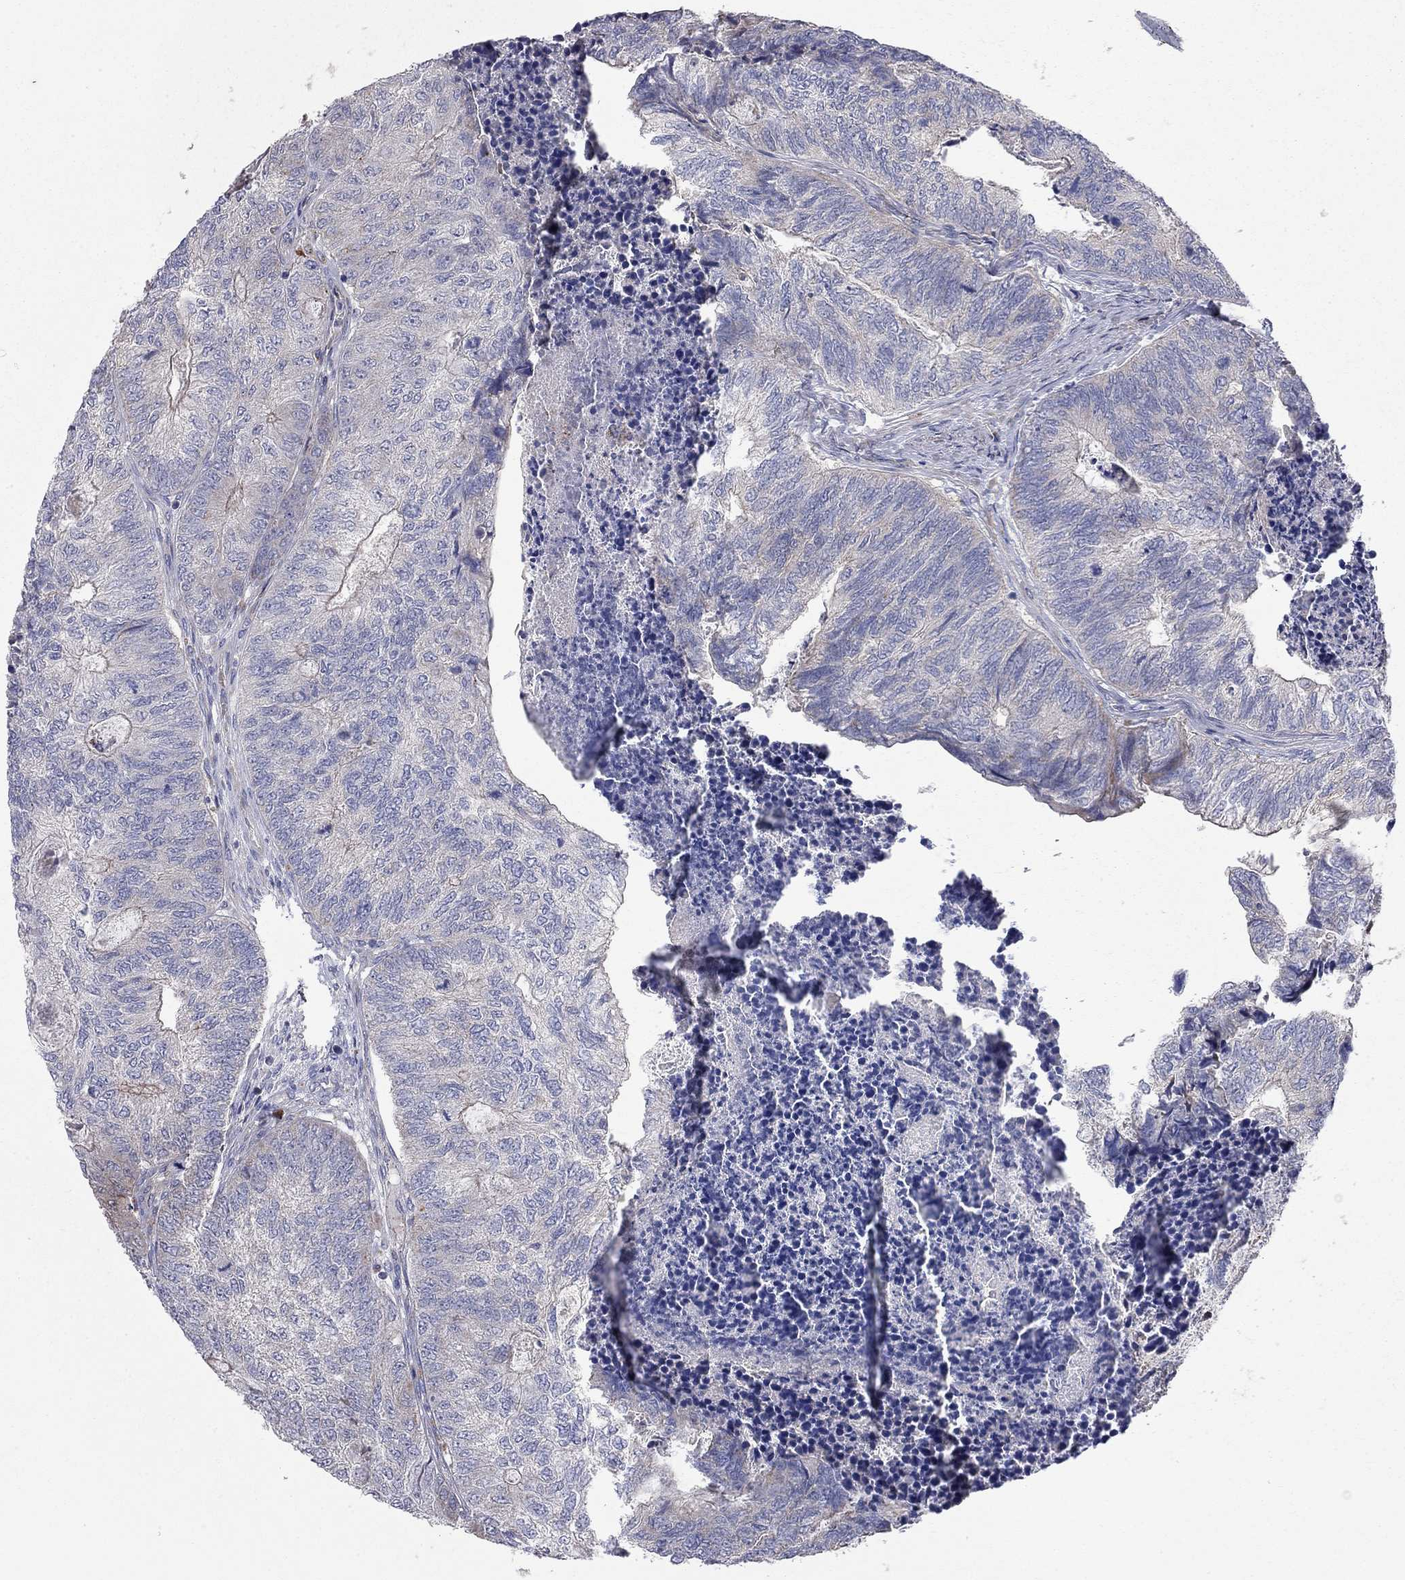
{"staining": {"intensity": "negative", "quantity": "none", "location": "none"}, "tissue": "colorectal cancer", "cell_type": "Tumor cells", "image_type": "cancer", "snomed": [{"axis": "morphology", "description": "Adenocarcinoma, NOS"}, {"axis": "topography", "description": "Colon"}], "caption": "High power microscopy photomicrograph of an IHC photomicrograph of adenocarcinoma (colorectal), revealing no significant expression in tumor cells. (Immunohistochemistry, brightfield microscopy, high magnification).", "gene": "KANSL1L", "patient": {"sex": "female", "age": 67}}